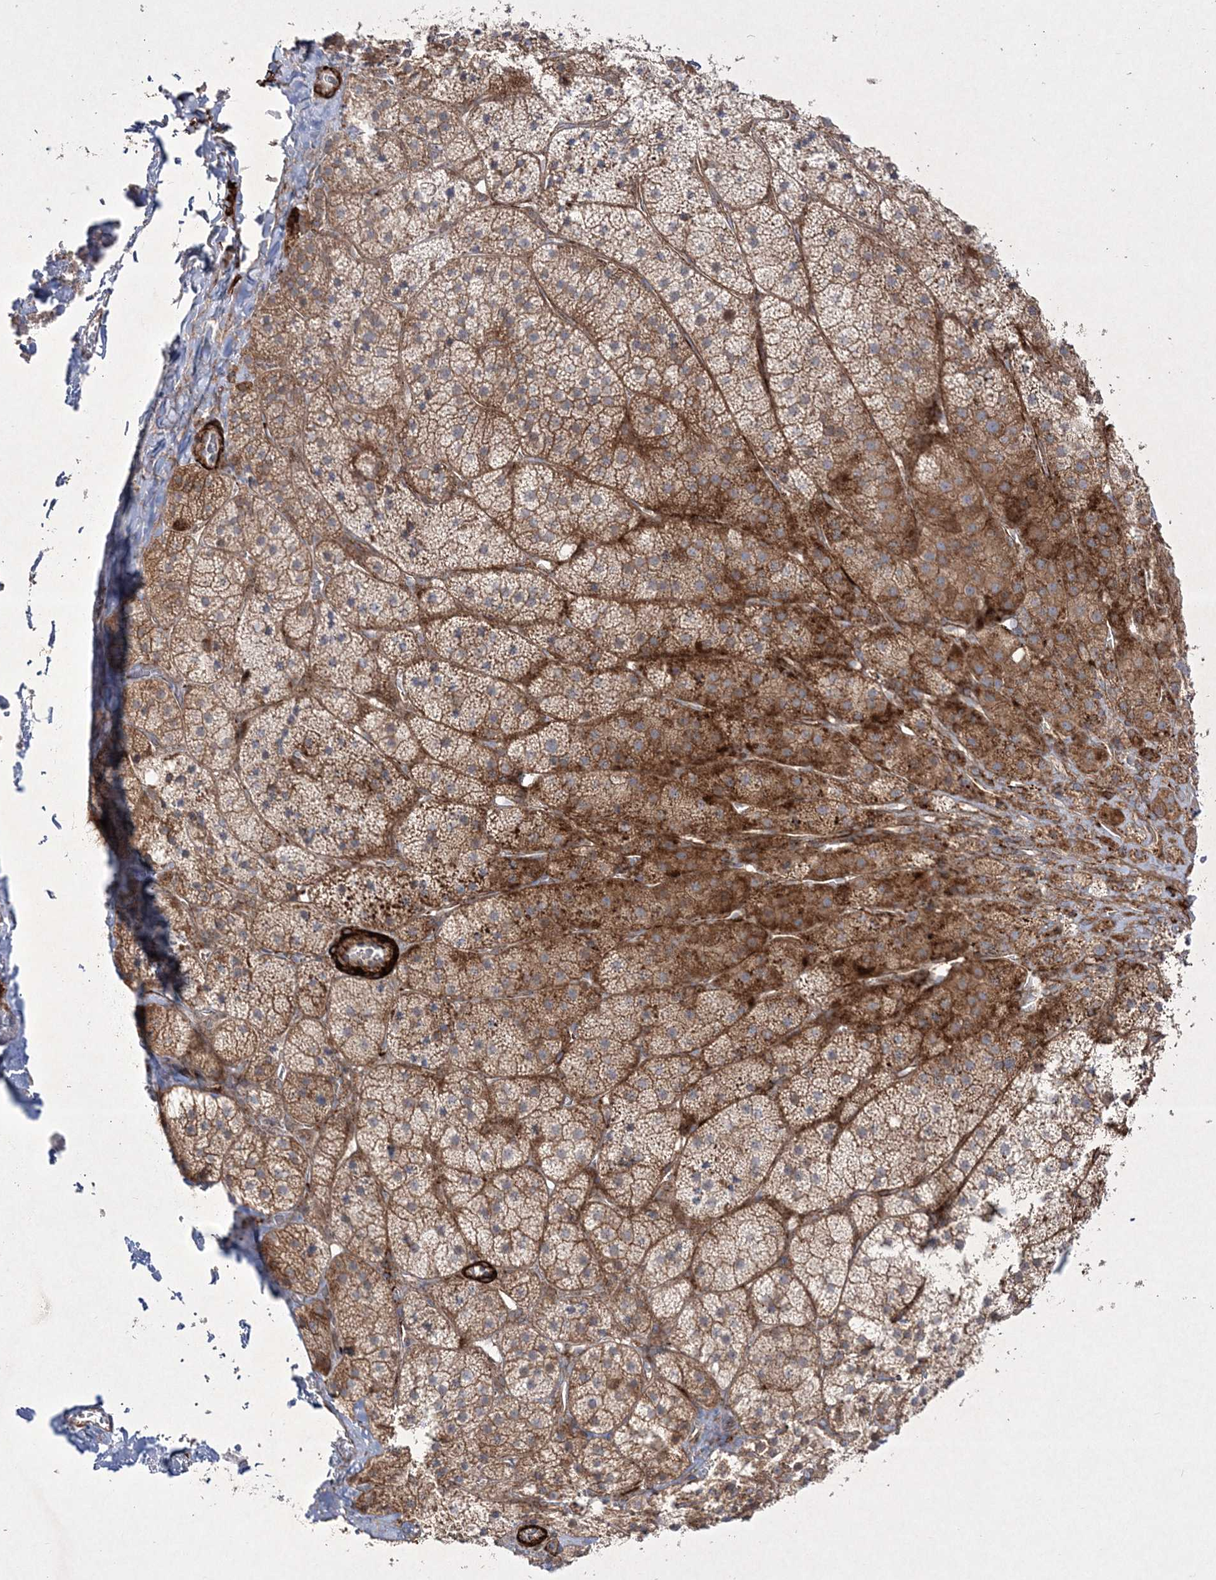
{"staining": {"intensity": "strong", "quantity": "25%-75%", "location": "cytoplasmic/membranous"}, "tissue": "adrenal gland", "cell_type": "Glandular cells", "image_type": "normal", "snomed": [{"axis": "morphology", "description": "Normal tissue, NOS"}, {"axis": "topography", "description": "Adrenal gland"}], "caption": "Immunohistochemistry (IHC) histopathology image of benign human adrenal gland stained for a protein (brown), which reveals high levels of strong cytoplasmic/membranous positivity in approximately 25%-75% of glandular cells.", "gene": "RICTOR", "patient": {"sex": "female", "age": 44}}